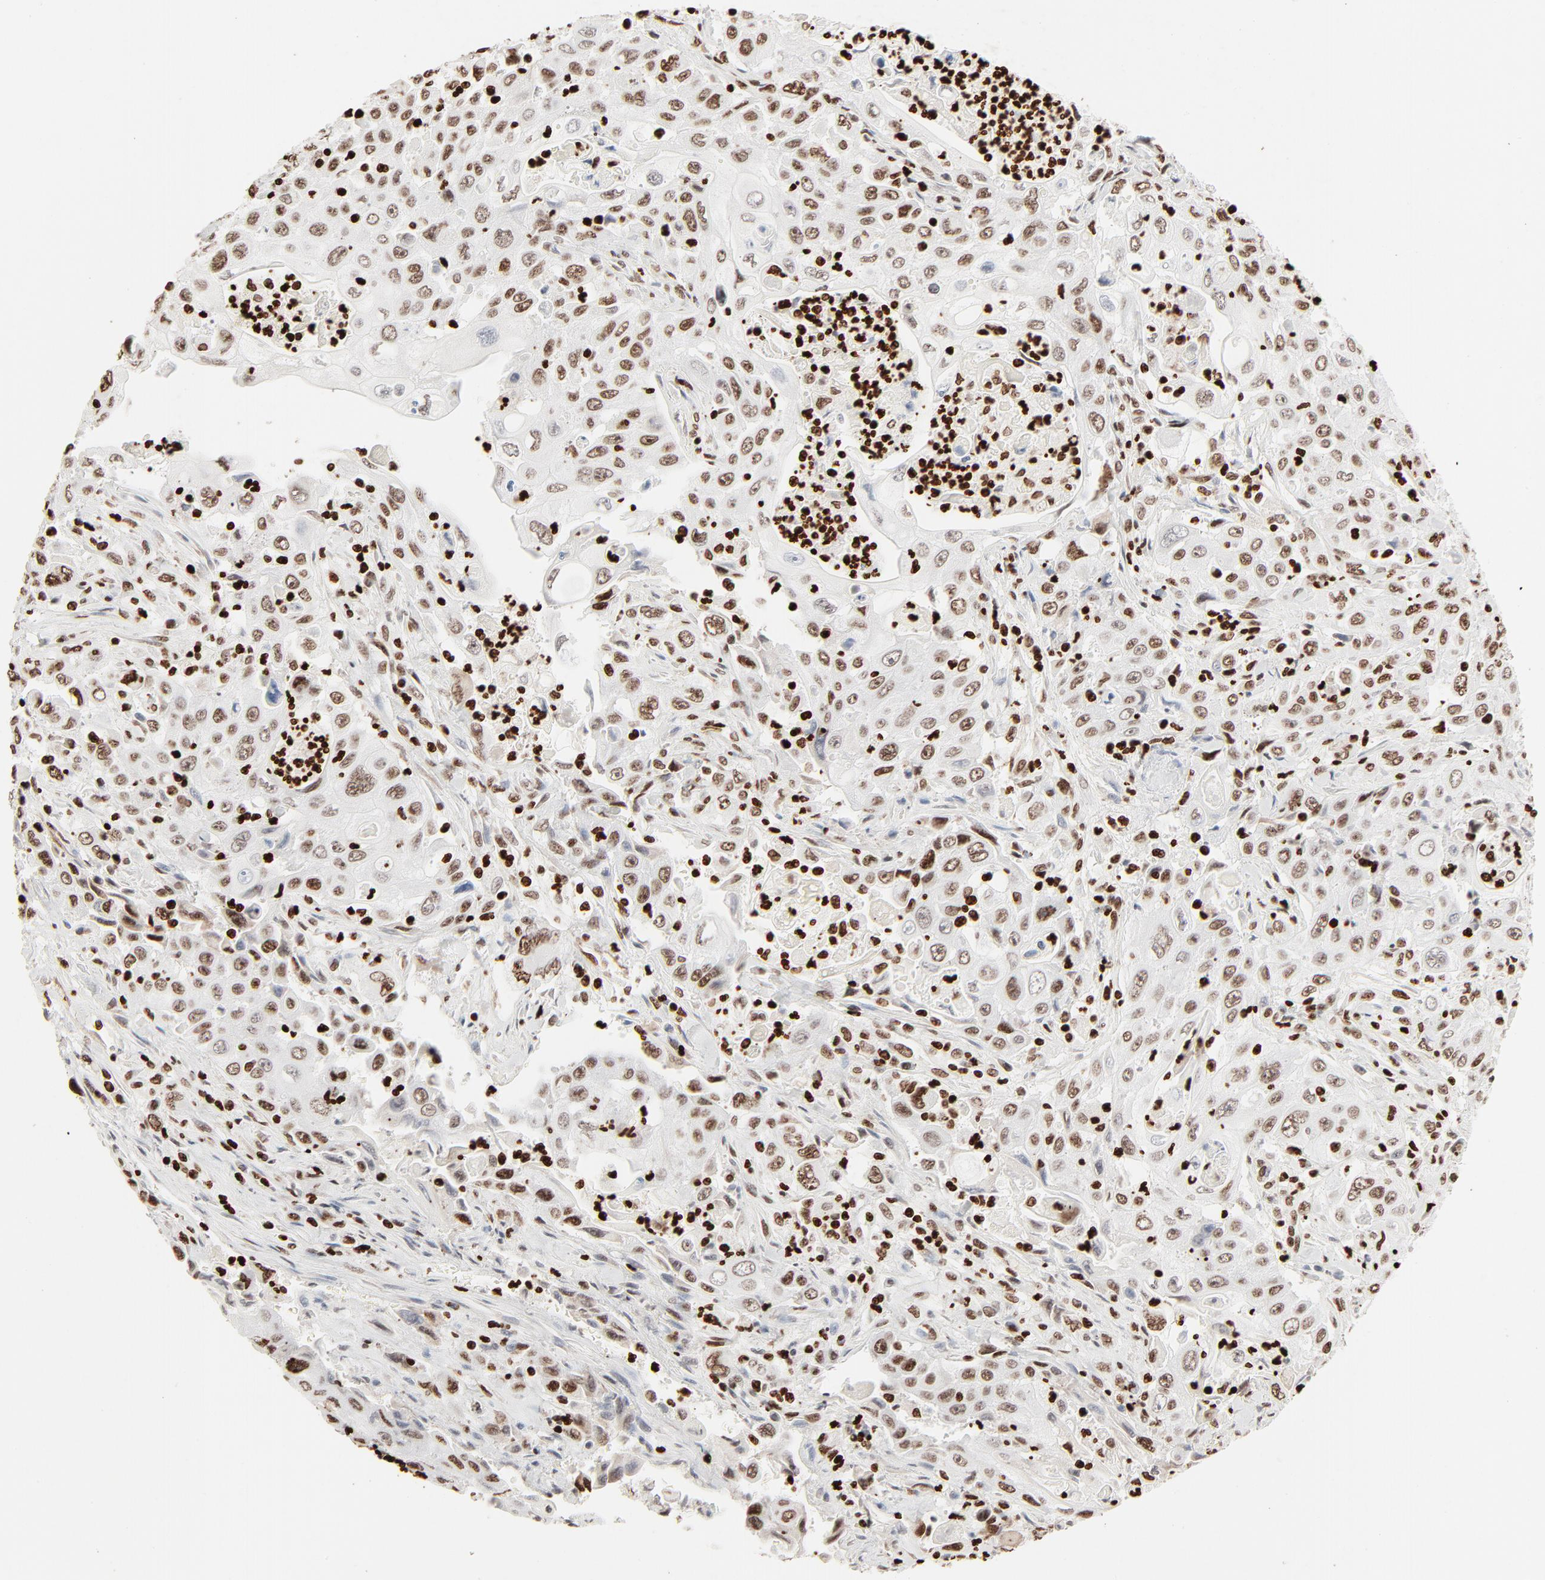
{"staining": {"intensity": "moderate", "quantity": ">75%", "location": "nuclear"}, "tissue": "pancreatic cancer", "cell_type": "Tumor cells", "image_type": "cancer", "snomed": [{"axis": "morphology", "description": "Adenocarcinoma, NOS"}, {"axis": "topography", "description": "Pancreas"}], "caption": "Adenocarcinoma (pancreatic) tissue shows moderate nuclear positivity in about >75% of tumor cells, visualized by immunohistochemistry.", "gene": "HMGB2", "patient": {"sex": "male", "age": 70}}